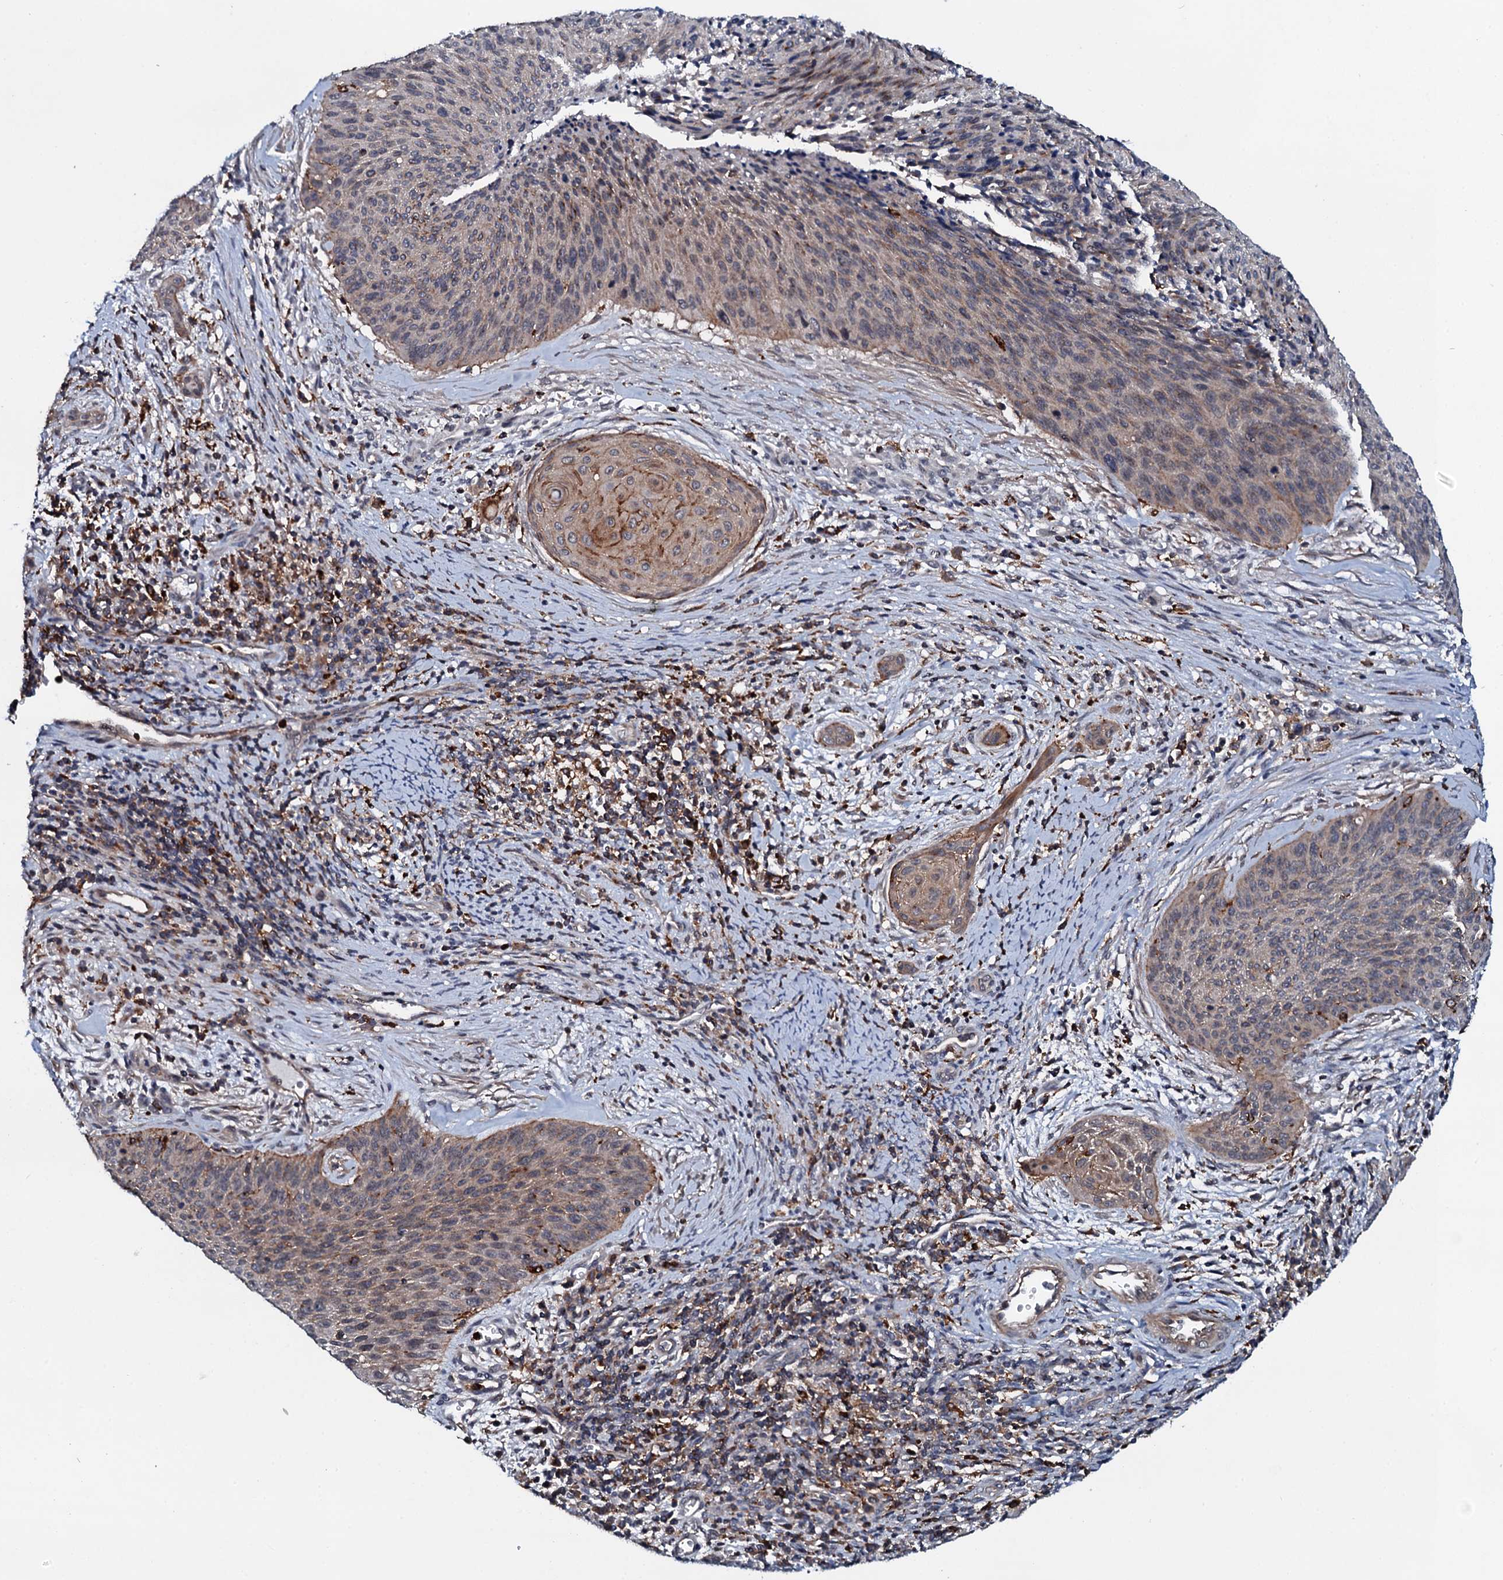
{"staining": {"intensity": "moderate", "quantity": "25%-75%", "location": "cytoplasmic/membranous"}, "tissue": "cervical cancer", "cell_type": "Tumor cells", "image_type": "cancer", "snomed": [{"axis": "morphology", "description": "Squamous cell carcinoma, NOS"}, {"axis": "topography", "description": "Cervix"}], "caption": "A photomicrograph showing moderate cytoplasmic/membranous staining in about 25%-75% of tumor cells in squamous cell carcinoma (cervical), as visualized by brown immunohistochemical staining.", "gene": "VAMP8", "patient": {"sex": "female", "age": 55}}